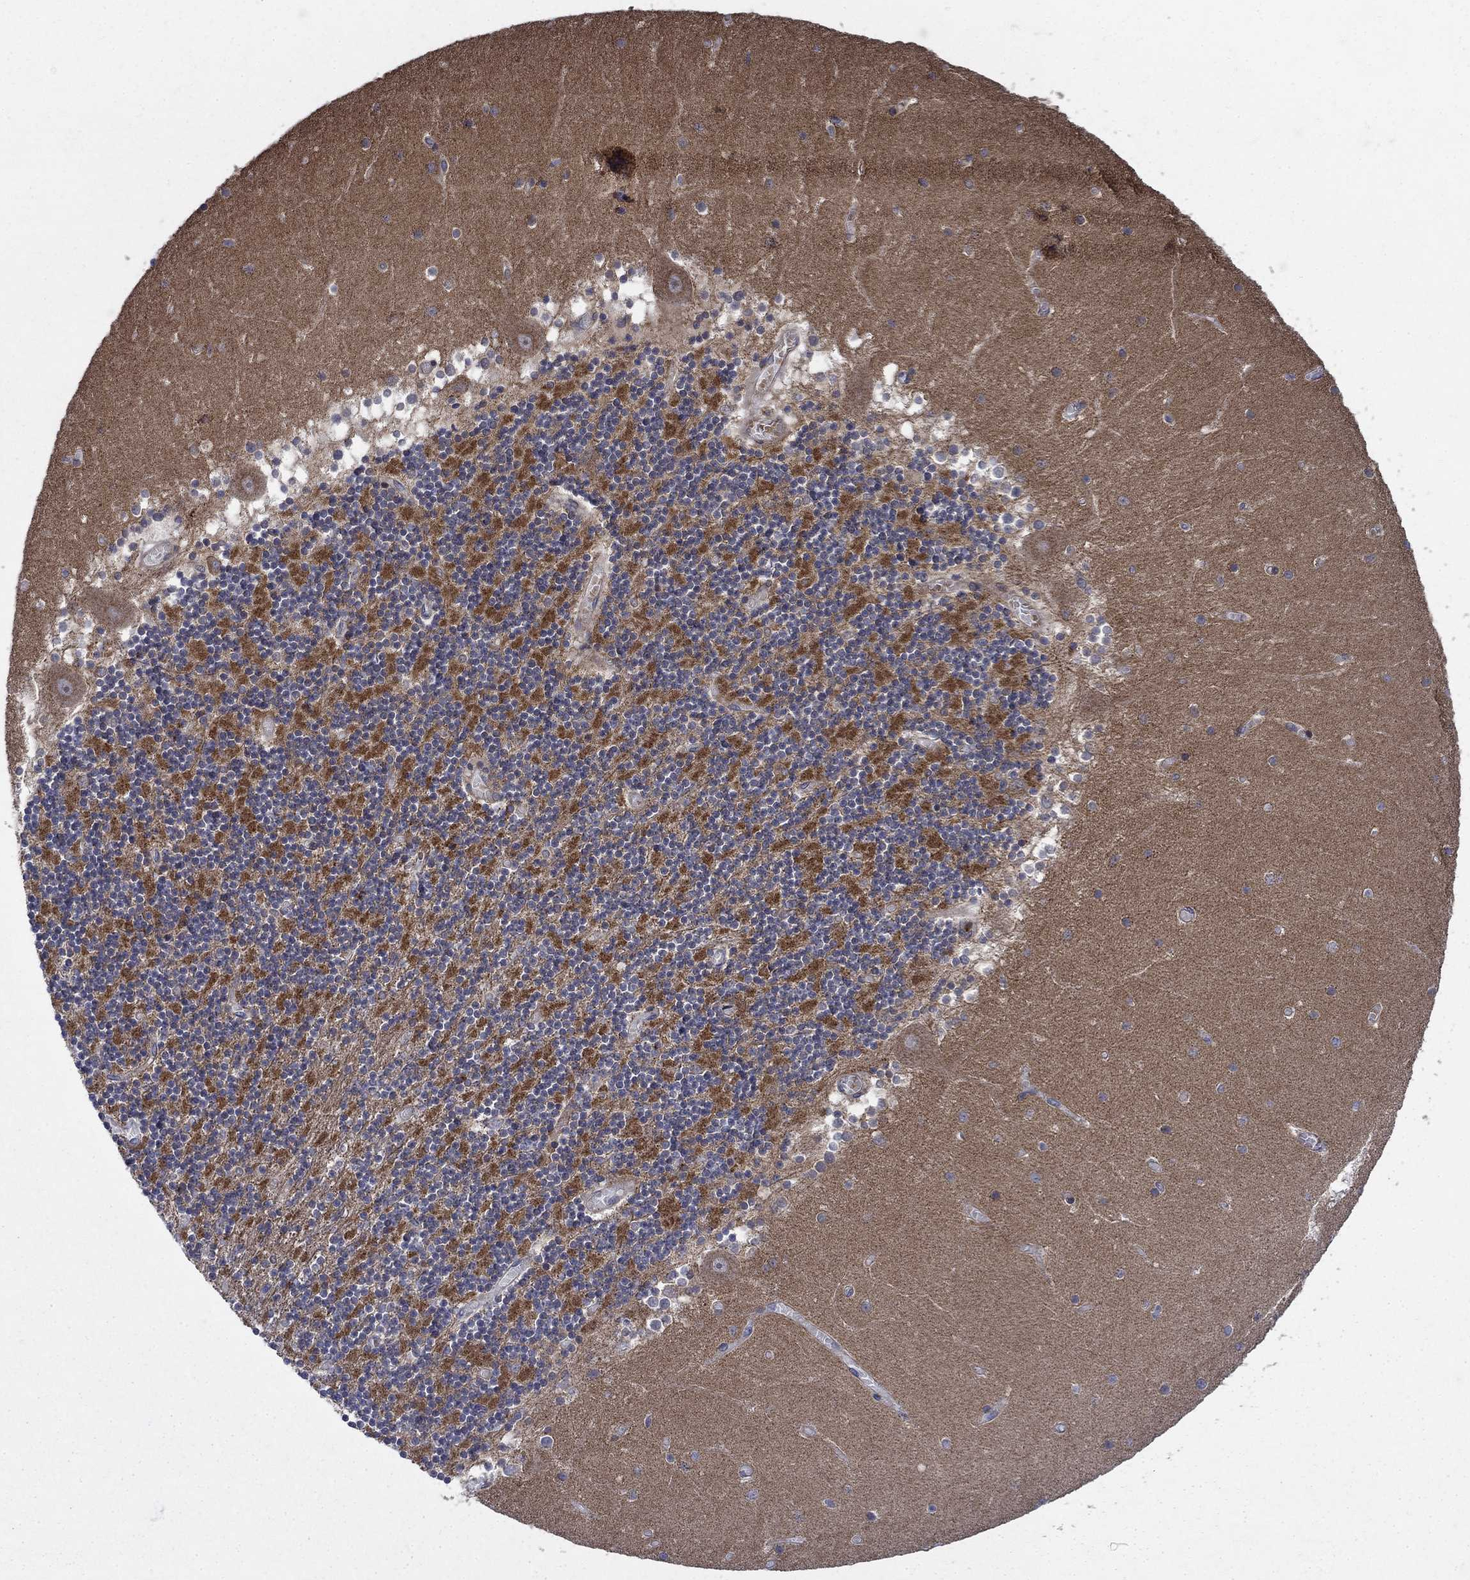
{"staining": {"intensity": "negative", "quantity": "none", "location": "none"}, "tissue": "cerebellum", "cell_type": "Cells in granular layer", "image_type": "normal", "snomed": [{"axis": "morphology", "description": "Normal tissue, NOS"}, {"axis": "topography", "description": "Cerebellum"}], "caption": "Immunohistochemical staining of unremarkable human cerebellum displays no significant positivity in cells in granular layer. (Brightfield microscopy of DAB (3,3'-diaminobenzidine) IHC at high magnification).", "gene": "RNF19B", "patient": {"sex": "female", "age": 28}}